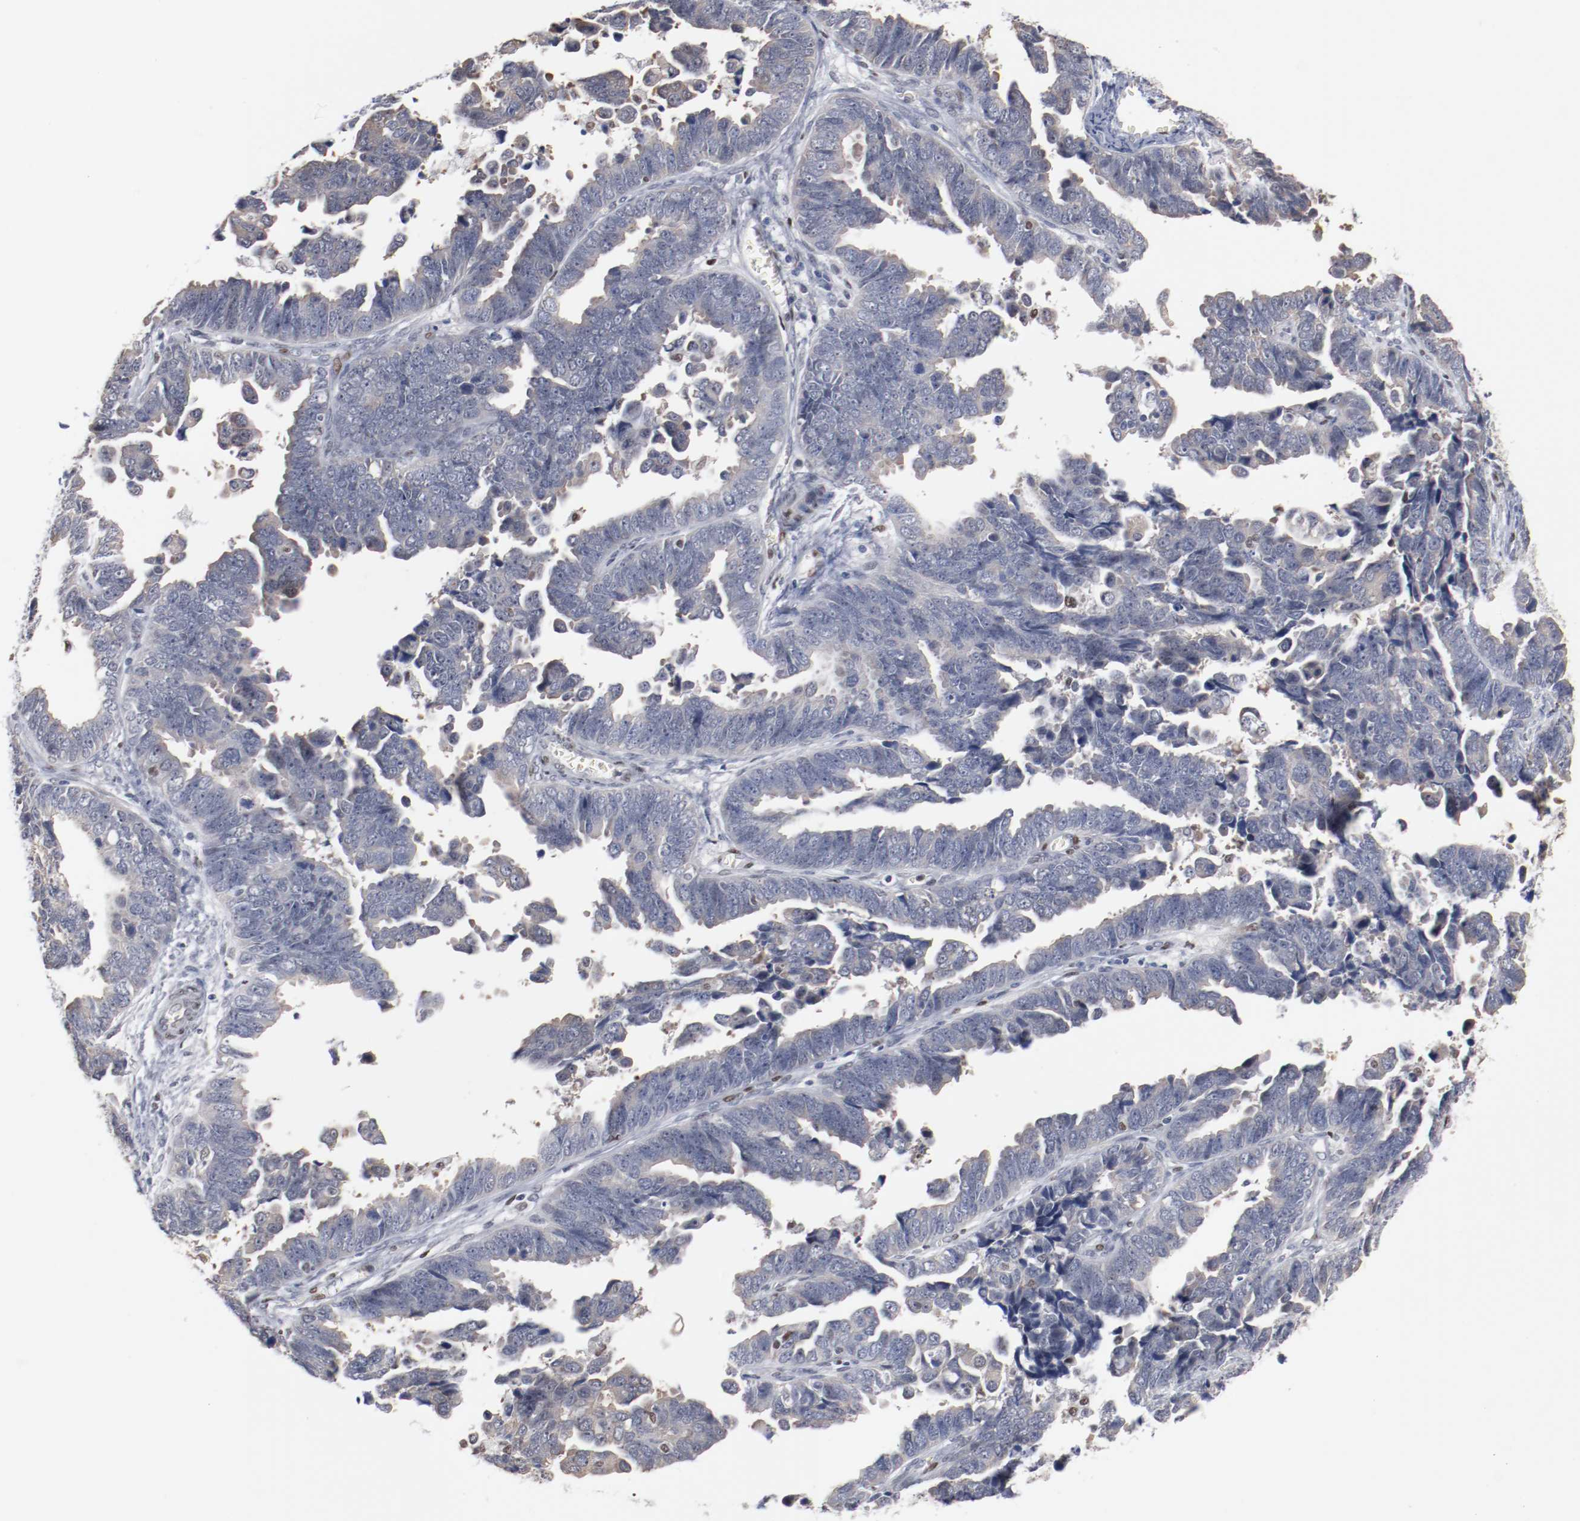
{"staining": {"intensity": "negative", "quantity": "none", "location": "none"}, "tissue": "endometrial cancer", "cell_type": "Tumor cells", "image_type": "cancer", "snomed": [{"axis": "morphology", "description": "Adenocarcinoma, NOS"}, {"axis": "topography", "description": "Endometrium"}], "caption": "IHC photomicrograph of neoplastic tissue: human endometrial cancer stained with DAB (3,3'-diaminobenzidine) exhibits no significant protein expression in tumor cells.", "gene": "ZEB2", "patient": {"sex": "female", "age": 75}}